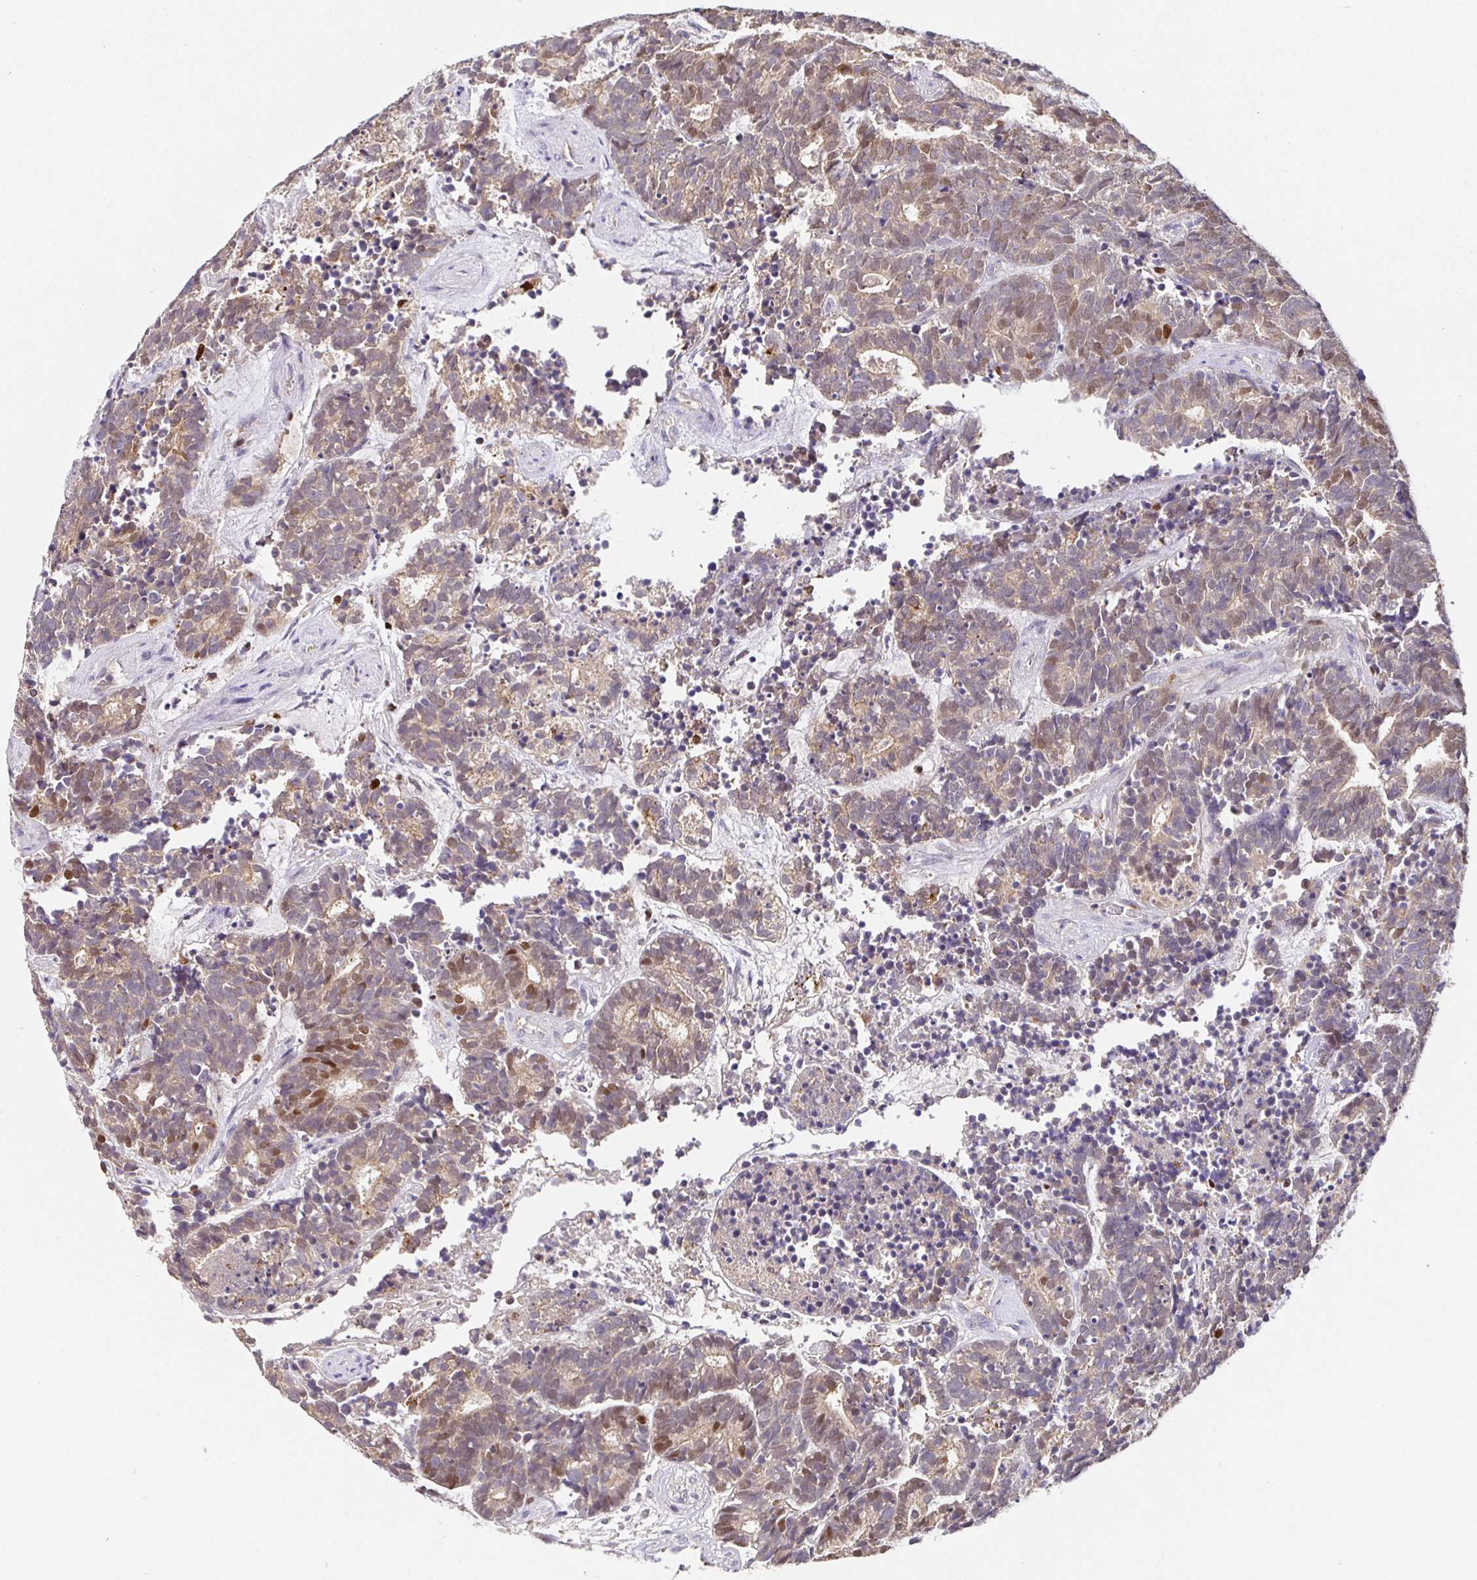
{"staining": {"intensity": "moderate", "quantity": "<25%", "location": "nuclear"}, "tissue": "head and neck cancer", "cell_type": "Tumor cells", "image_type": "cancer", "snomed": [{"axis": "morphology", "description": "Adenocarcinoma, NOS"}, {"axis": "topography", "description": "Head-Neck"}], "caption": "Head and neck adenocarcinoma was stained to show a protein in brown. There is low levels of moderate nuclear positivity in about <25% of tumor cells.", "gene": "SATB1", "patient": {"sex": "female", "age": 81}}